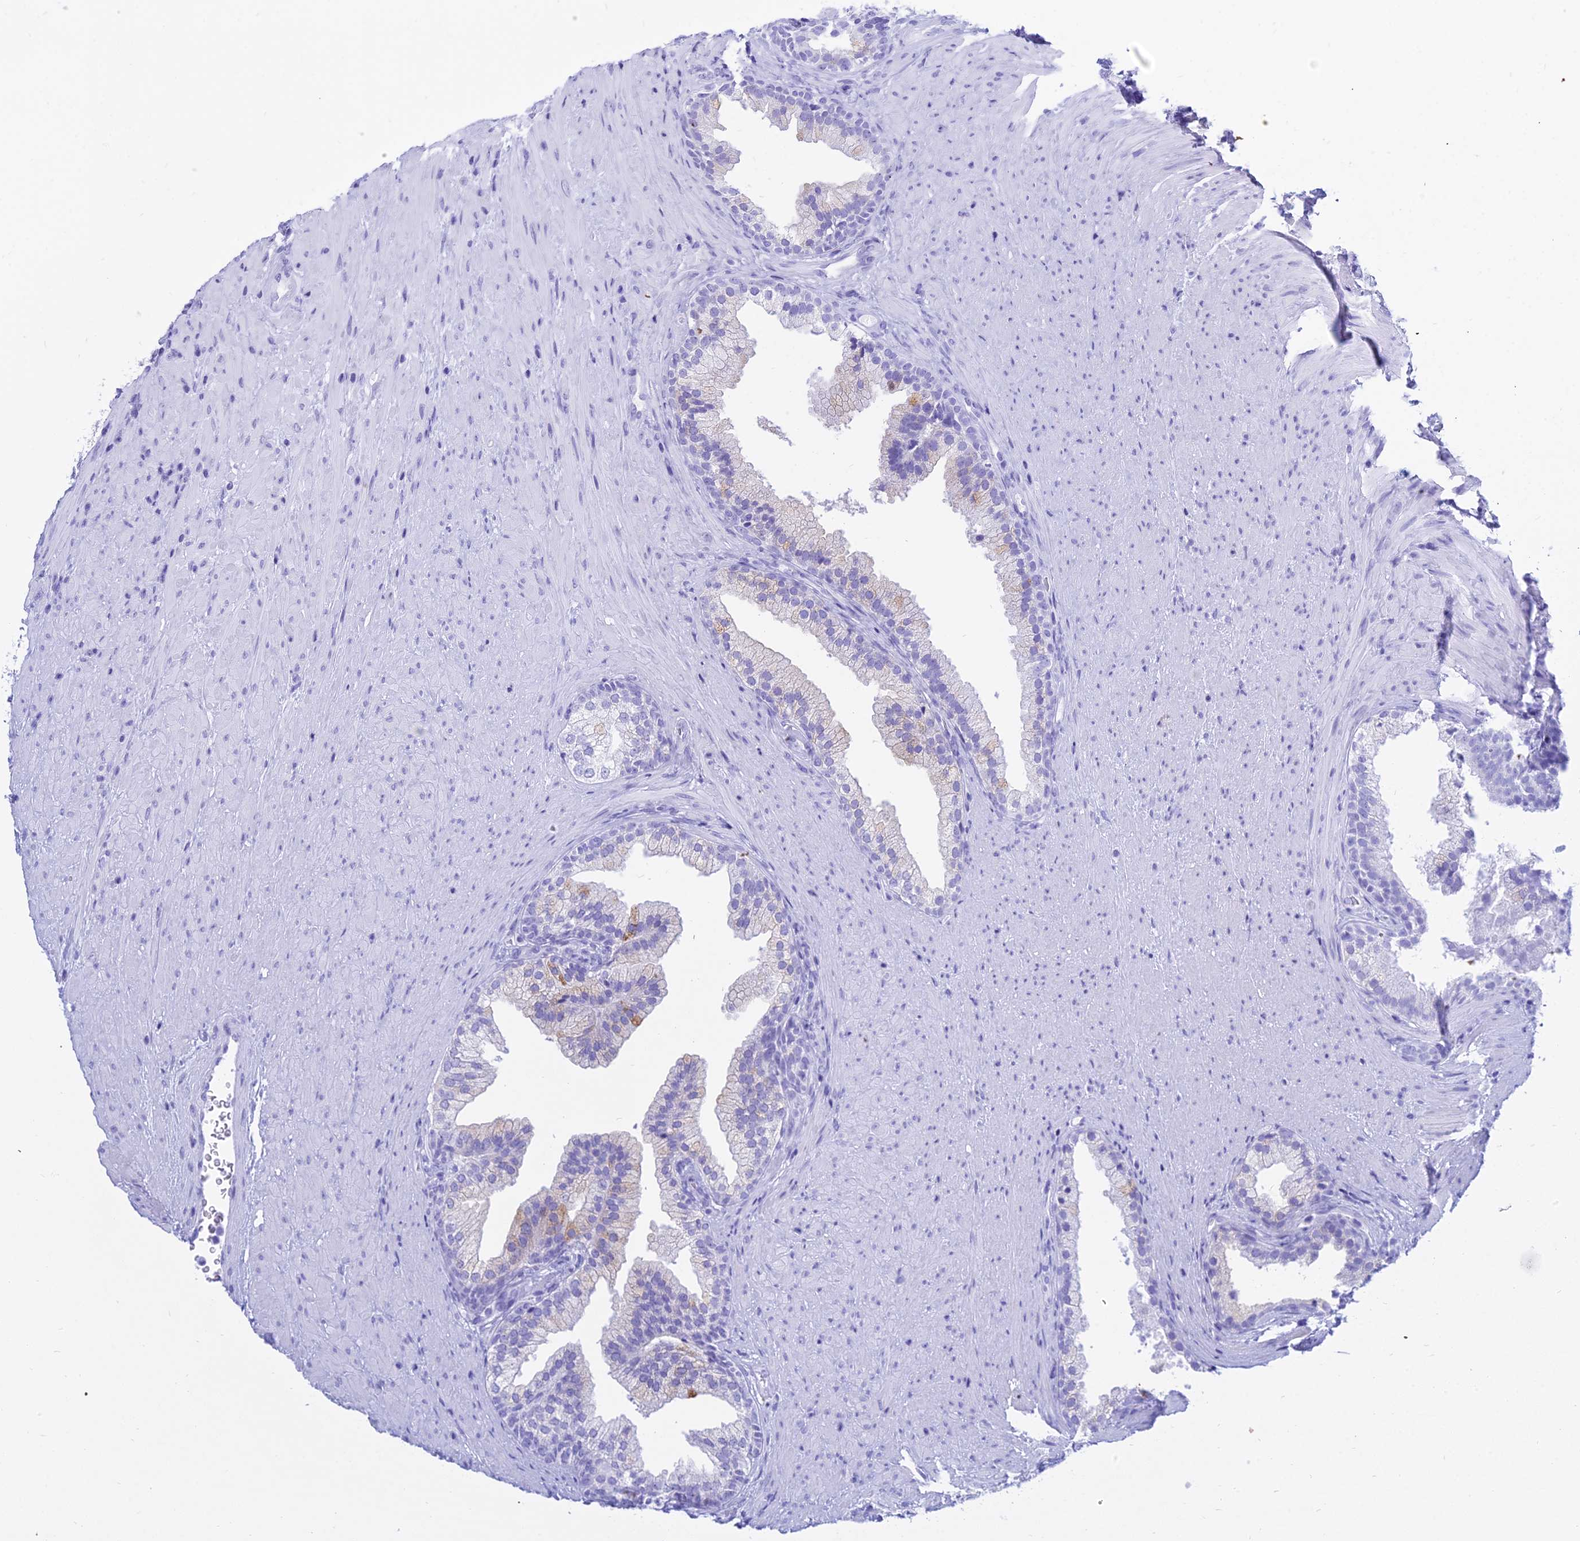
{"staining": {"intensity": "moderate", "quantity": "<25%", "location": "cytoplasmic/membranous"}, "tissue": "prostate", "cell_type": "Glandular cells", "image_type": "normal", "snomed": [{"axis": "morphology", "description": "Normal tissue, NOS"}, {"axis": "topography", "description": "Prostate"}], "caption": "A brown stain shows moderate cytoplasmic/membranous staining of a protein in glandular cells of unremarkable human prostate. The protein is stained brown, and the nuclei are stained in blue (DAB IHC with brightfield microscopy, high magnification).", "gene": "PATE4", "patient": {"sex": "male", "age": 76}}